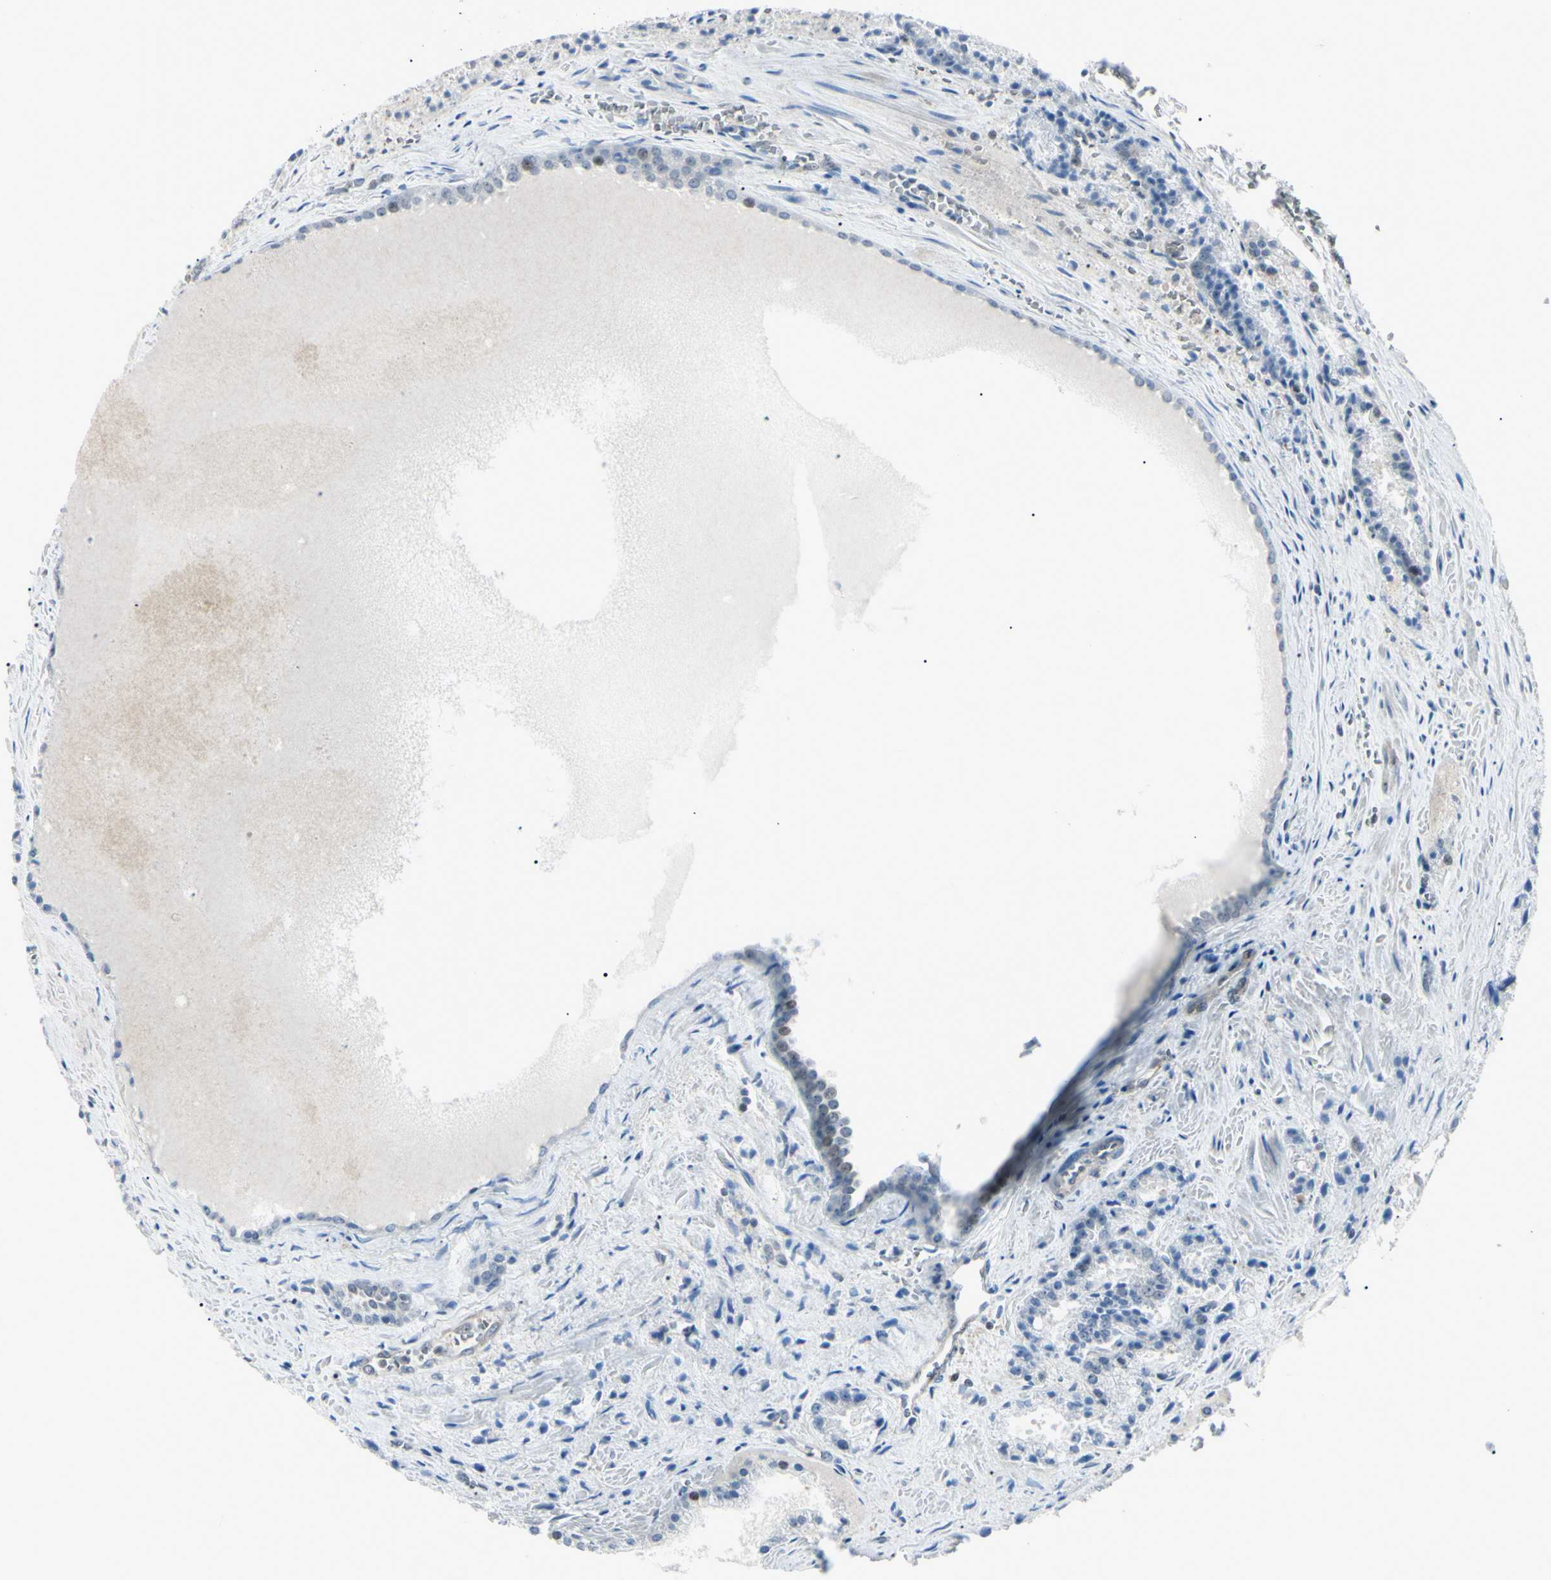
{"staining": {"intensity": "moderate", "quantity": "<25%", "location": "cytoplasmic/membranous,nuclear"}, "tissue": "prostate cancer", "cell_type": "Tumor cells", "image_type": "cancer", "snomed": [{"axis": "morphology", "description": "Adenocarcinoma, Low grade"}, {"axis": "topography", "description": "Prostate"}], "caption": "A high-resolution image shows IHC staining of prostate cancer (low-grade adenocarcinoma), which shows moderate cytoplasmic/membranous and nuclear expression in about <25% of tumor cells.", "gene": "PGK1", "patient": {"sex": "male", "age": 64}}